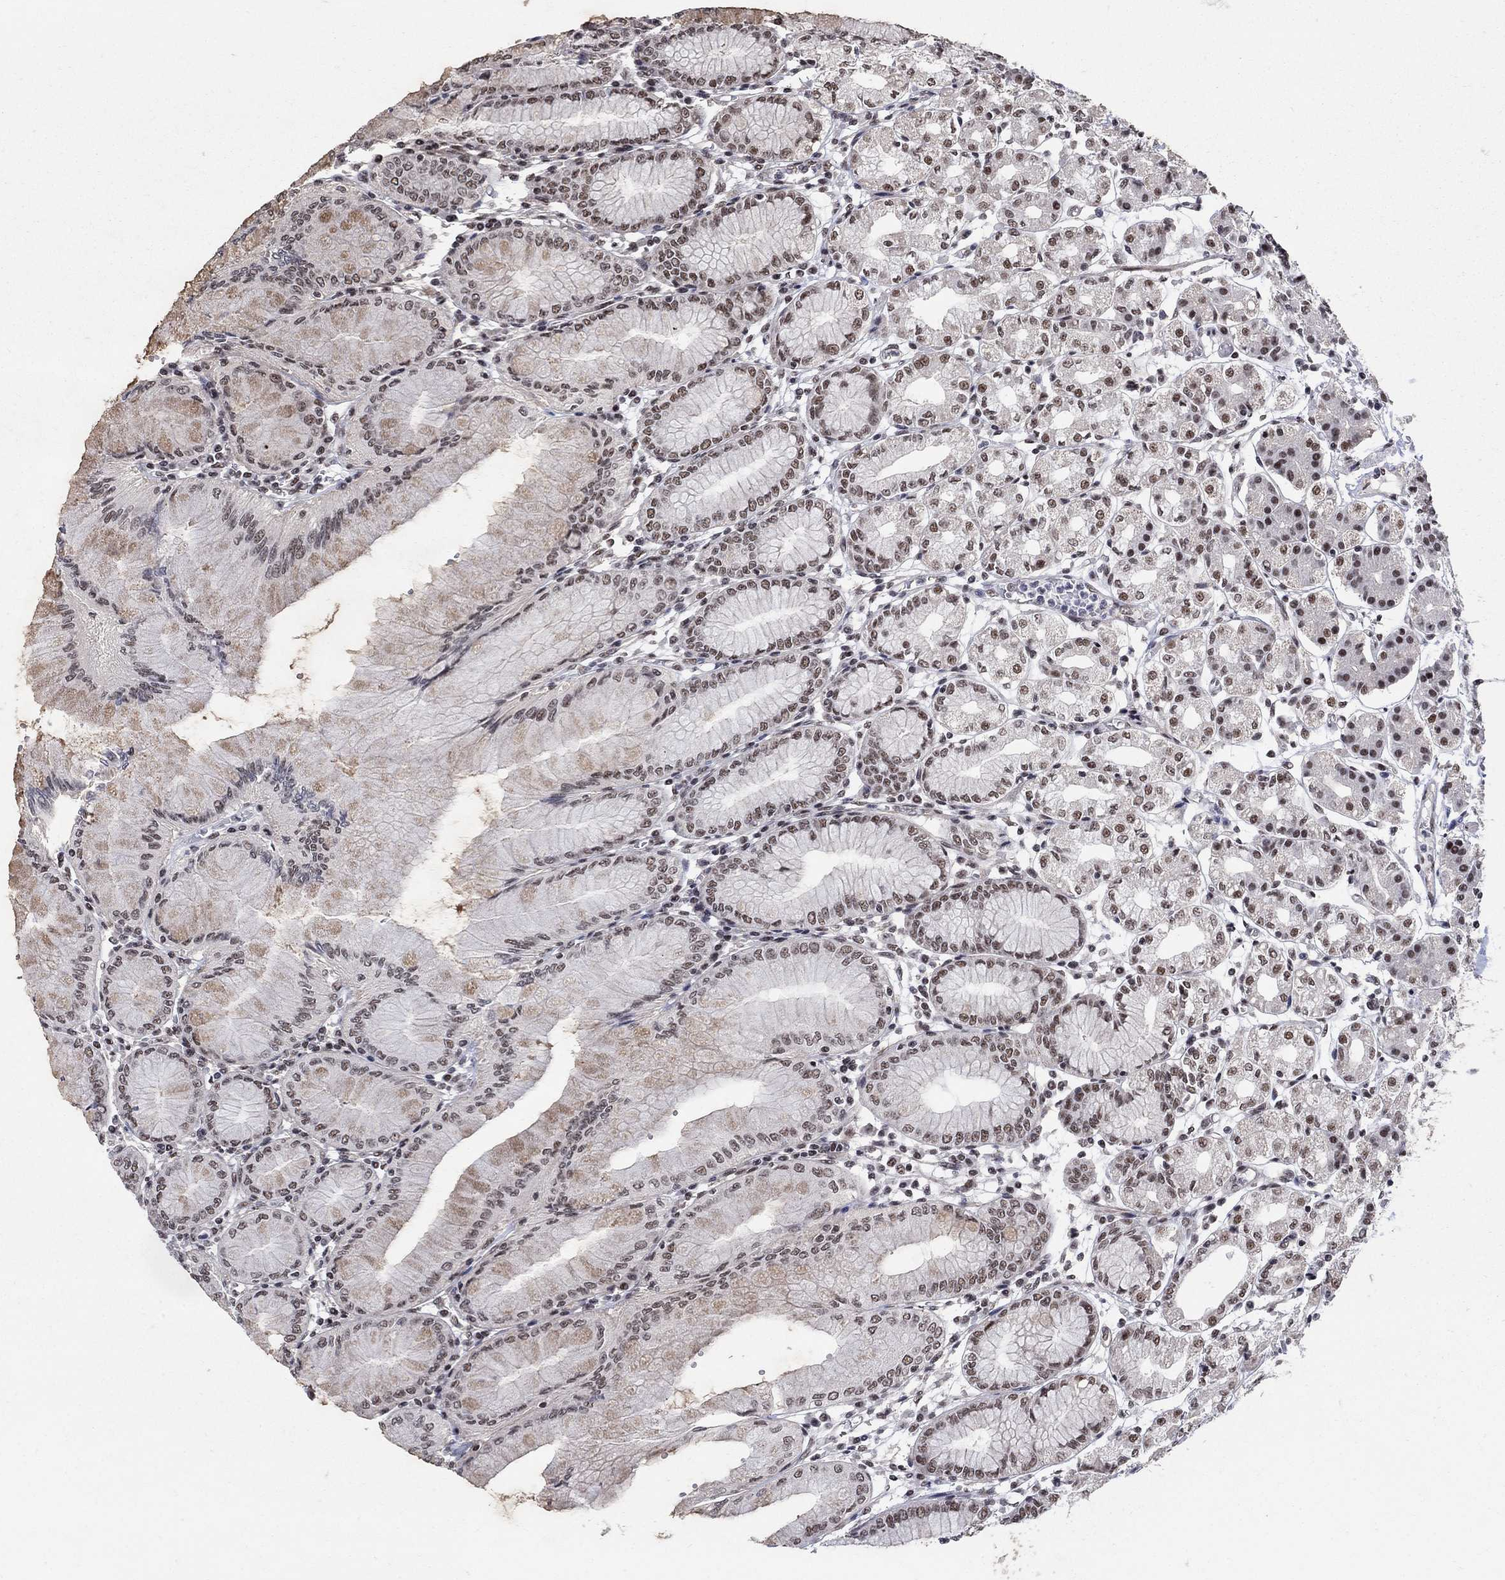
{"staining": {"intensity": "moderate", "quantity": "25%-75%", "location": "nuclear"}, "tissue": "stomach", "cell_type": "Glandular cells", "image_type": "normal", "snomed": [{"axis": "morphology", "description": "Normal tissue, NOS"}, {"axis": "topography", "description": "Skeletal muscle"}, {"axis": "topography", "description": "Stomach"}], "caption": "Moderate nuclear expression for a protein is seen in about 25%-75% of glandular cells of benign stomach using immunohistochemistry.", "gene": "PNISR", "patient": {"sex": "female", "age": 57}}